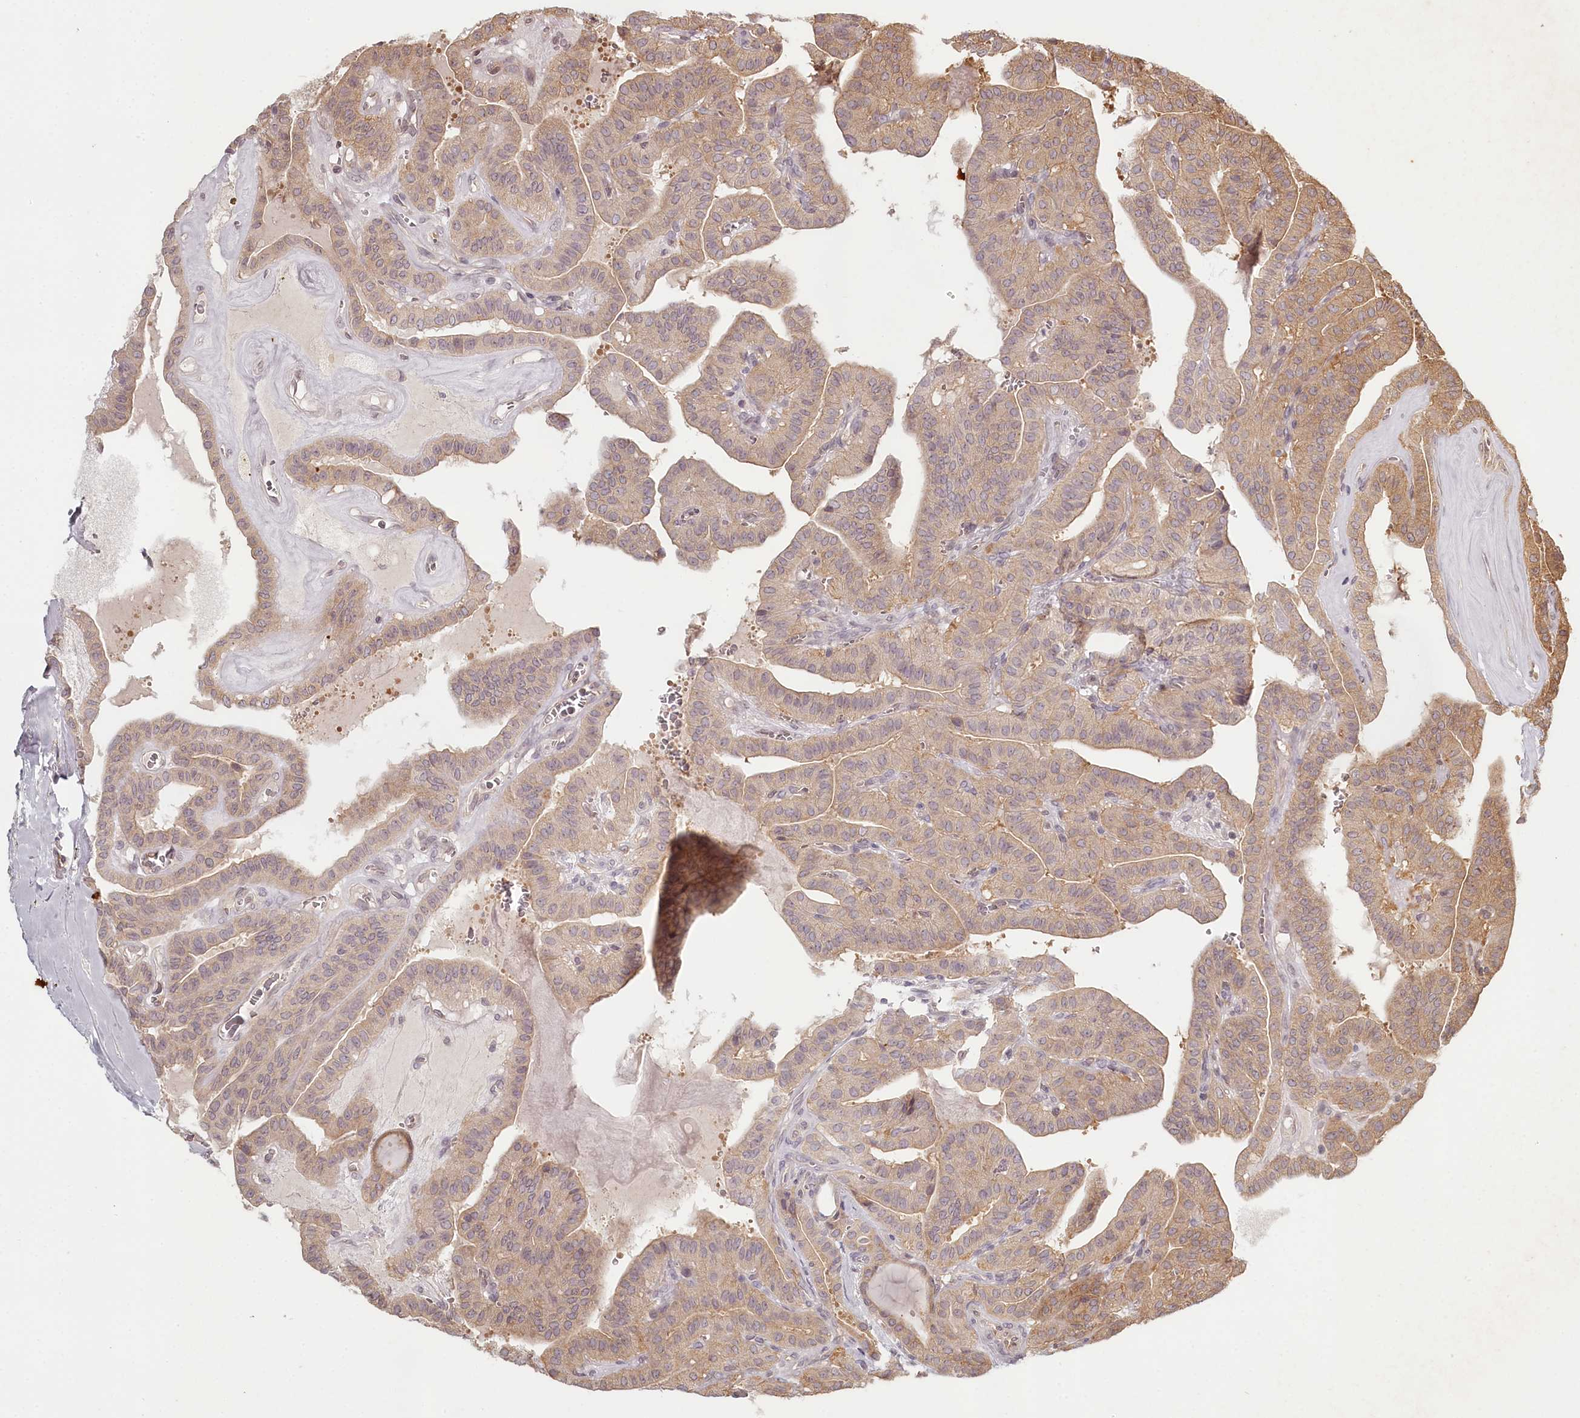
{"staining": {"intensity": "weak", "quantity": "25%-75%", "location": "cytoplasmic/membranous"}, "tissue": "thyroid cancer", "cell_type": "Tumor cells", "image_type": "cancer", "snomed": [{"axis": "morphology", "description": "Papillary adenocarcinoma, NOS"}, {"axis": "topography", "description": "Thyroid gland"}], "caption": "This histopathology image reveals thyroid cancer stained with immunohistochemistry to label a protein in brown. The cytoplasmic/membranous of tumor cells show weak positivity for the protein. Nuclei are counter-stained blue.", "gene": "TMIE", "patient": {"sex": "male", "age": 52}}